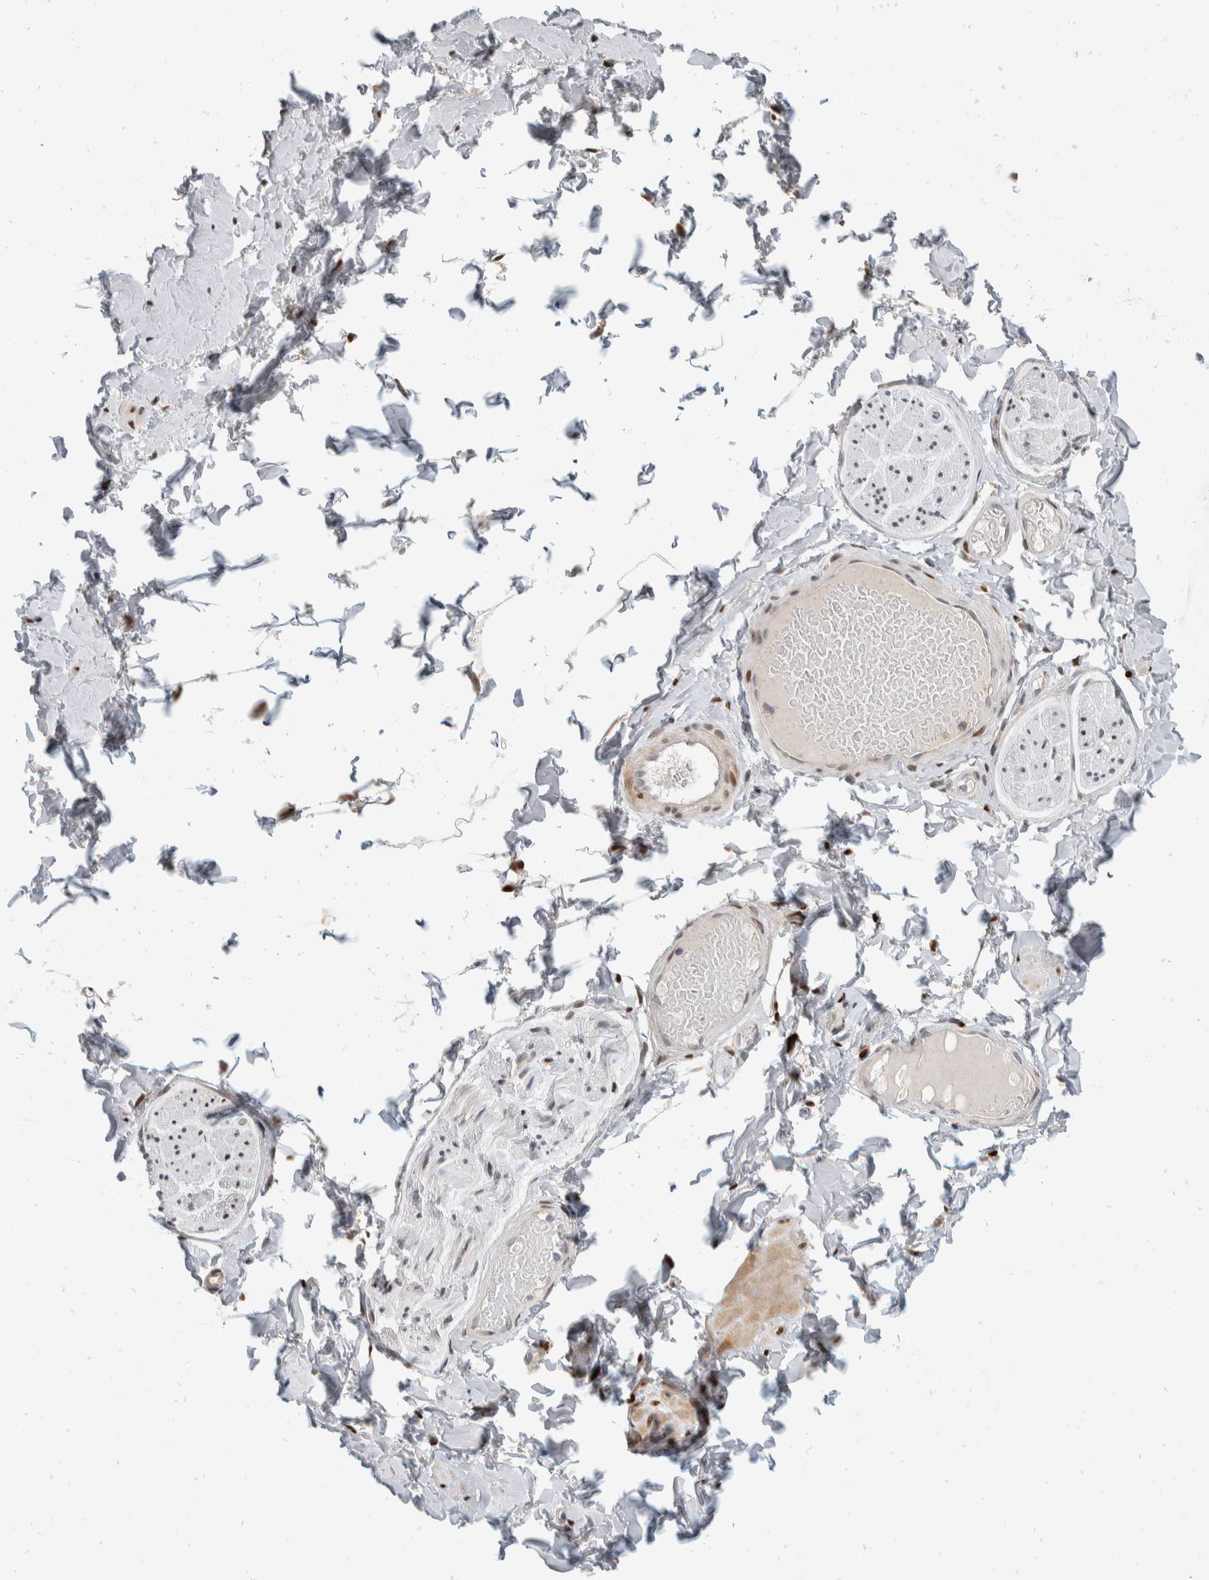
{"staining": {"intensity": "negative", "quantity": "none", "location": "none"}, "tissue": "adipose tissue", "cell_type": "Adipocytes", "image_type": "normal", "snomed": [{"axis": "morphology", "description": "Normal tissue, NOS"}, {"axis": "topography", "description": "Adipose tissue"}, {"axis": "topography", "description": "Vascular tissue"}, {"axis": "topography", "description": "Peripheral nerve tissue"}], "caption": "DAB (3,3'-diaminobenzidine) immunohistochemical staining of benign adipose tissue demonstrates no significant positivity in adipocytes. Nuclei are stained in blue.", "gene": "ZNF703", "patient": {"sex": "male", "age": 25}}